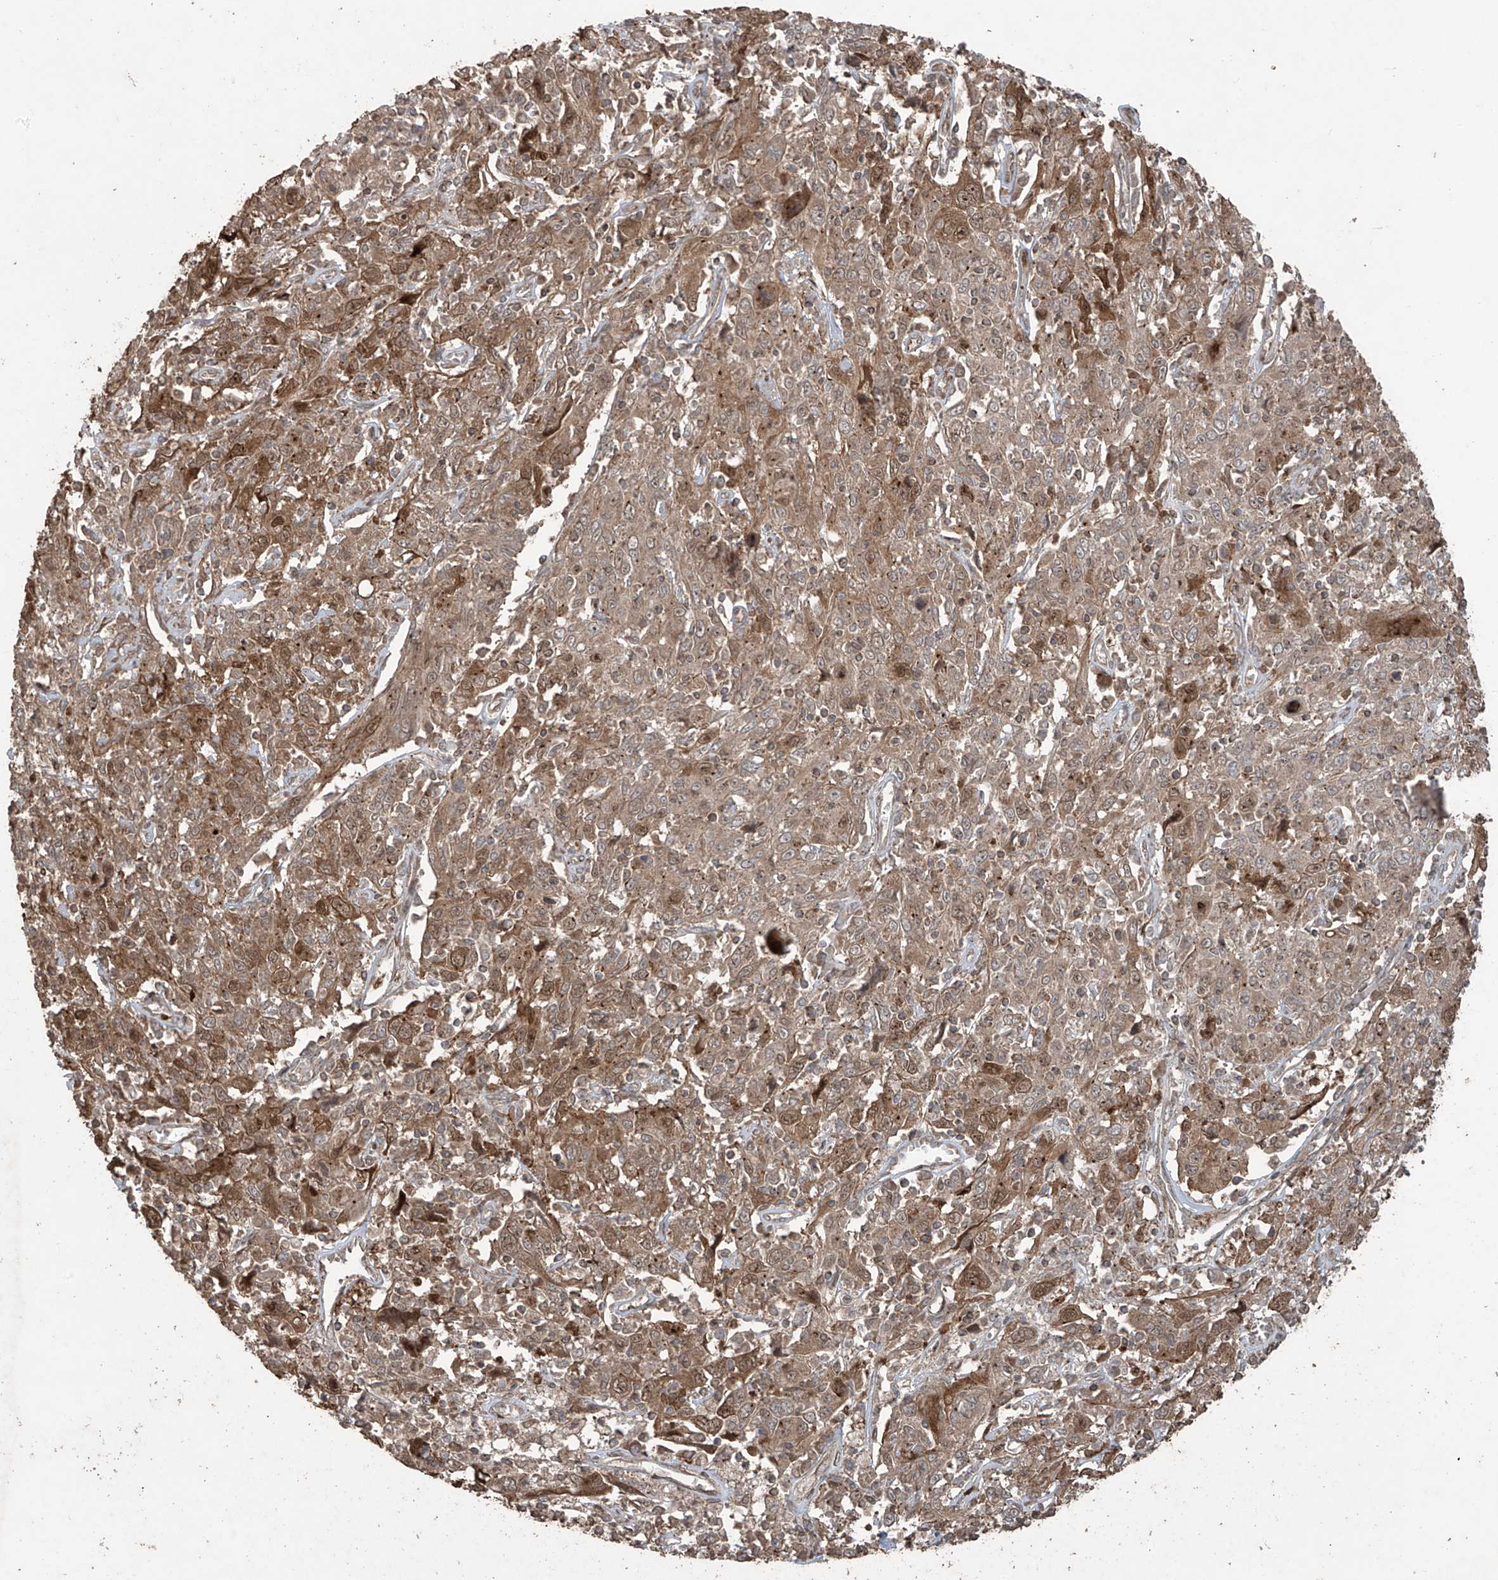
{"staining": {"intensity": "moderate", "quantity": ">75%", "location": "cytoplasmic/membranous"}, "tissue": "cervical cancer", "cell_type": "Tumor cells", "image_type": "cancer", "snomed": [{"axis": "morphology", "description": "Squamous cell carcinoma, NOS"}, {"axis": "topography", "description": "Cervix"}], "caption": "DAB immunohistochemical staining of cervical squamous cell carcinoma reveals moderate cytoplasmic/membranous protein expression in approximately >75% of tumor cells.", "gene": "PGPEP1", "patient": {"sex": "female", "age": 46}}